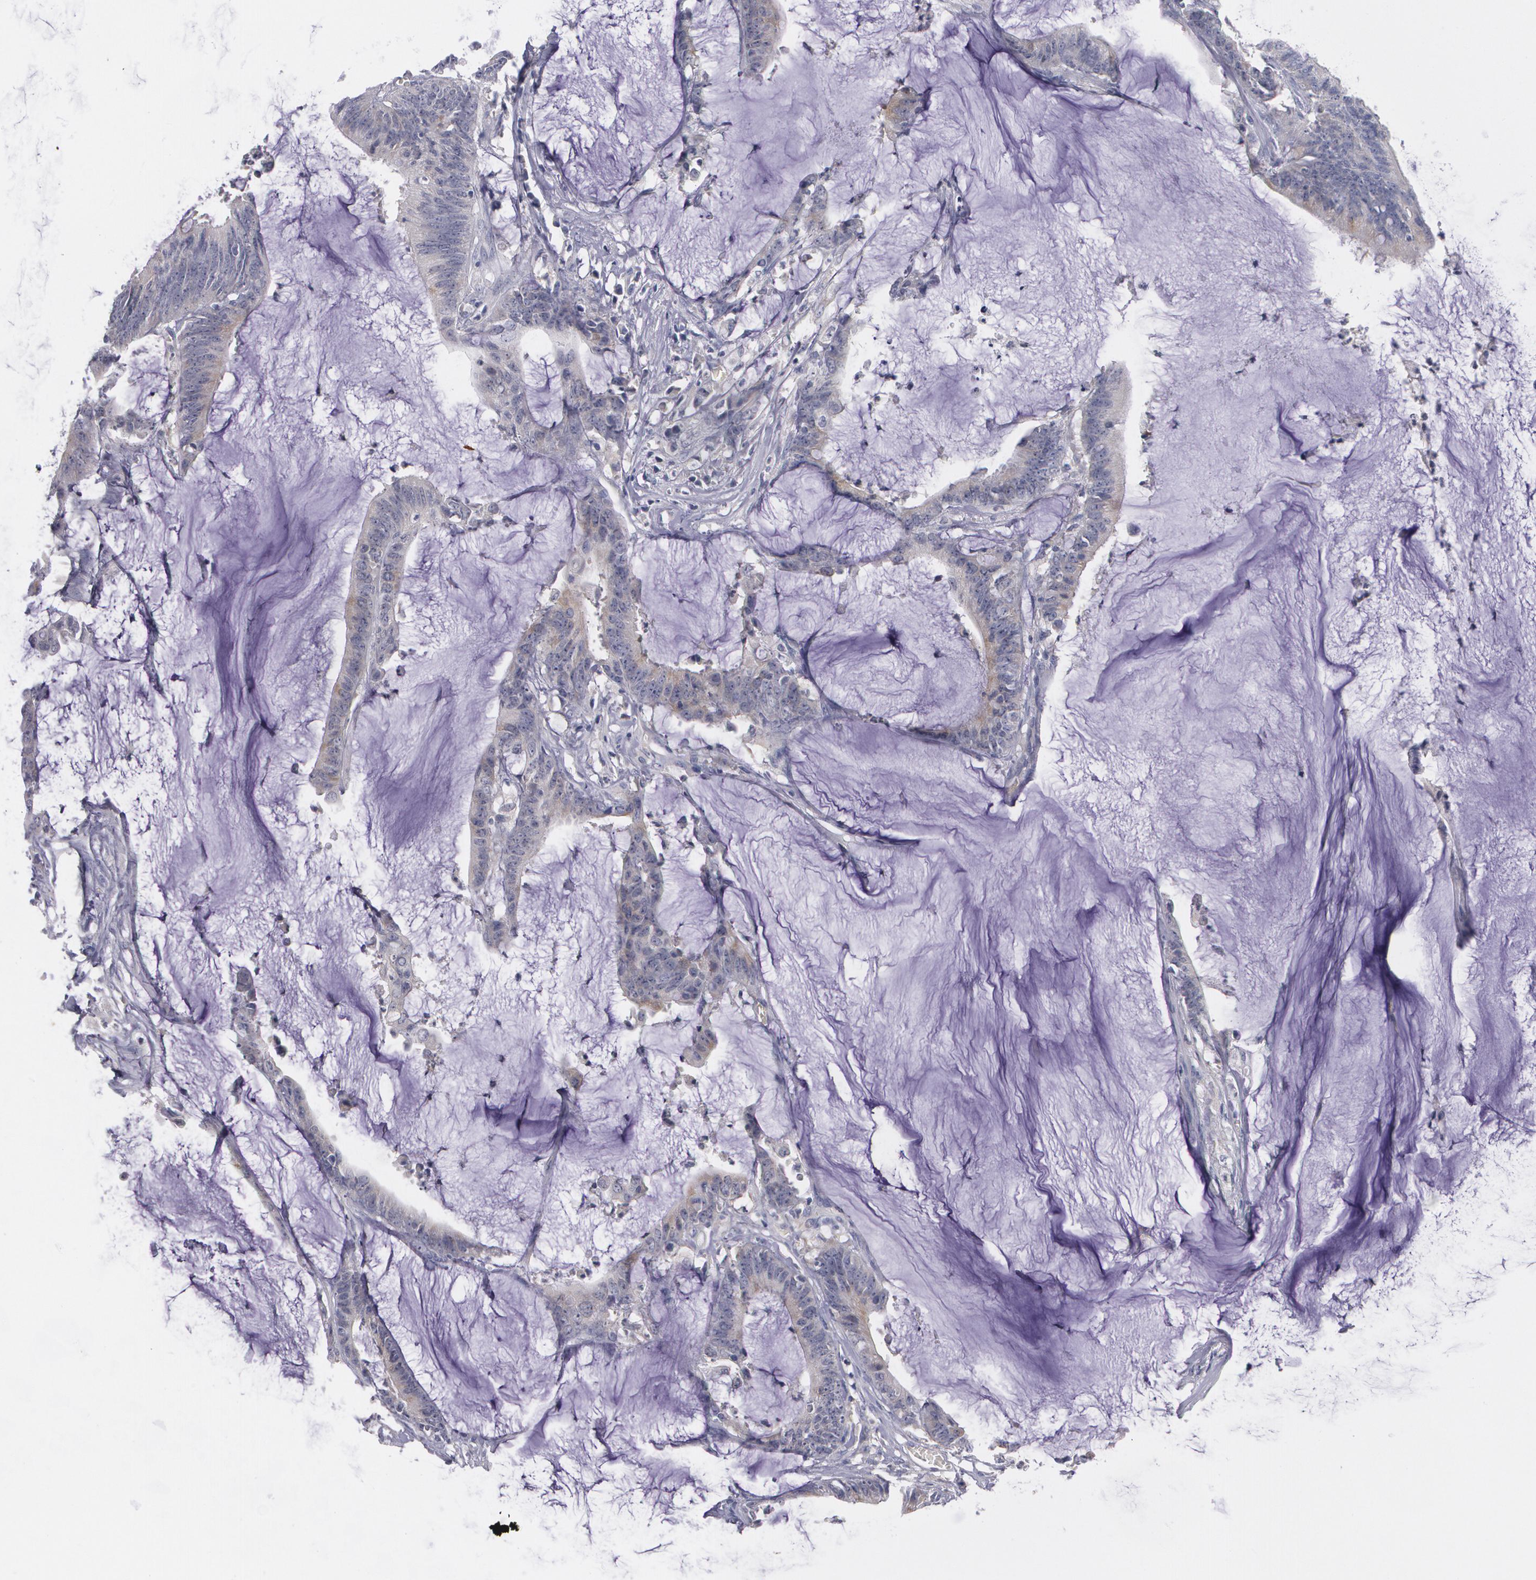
{"staining": {"intensity": "weak", "quantity": "25%-75%", "location": "cytoplasmic/membranous"}, "tissue": "colorectal cancer", "cell_type": "Tumor cells", "image_type": "cancer", "snomed": [{"axis": "morphology", "description": "Adenocarcinoma, NOS"}, {"axis": "topography", "description": "Rectum"}], "caption": "Weak cytoplasmic/membranous positivity is identified in about 25%-75% of tumor cells in colorectal cancer (adenocarcinoma).", "gene": "HMMR", "patient": {"sex": "female", "age": 66}}